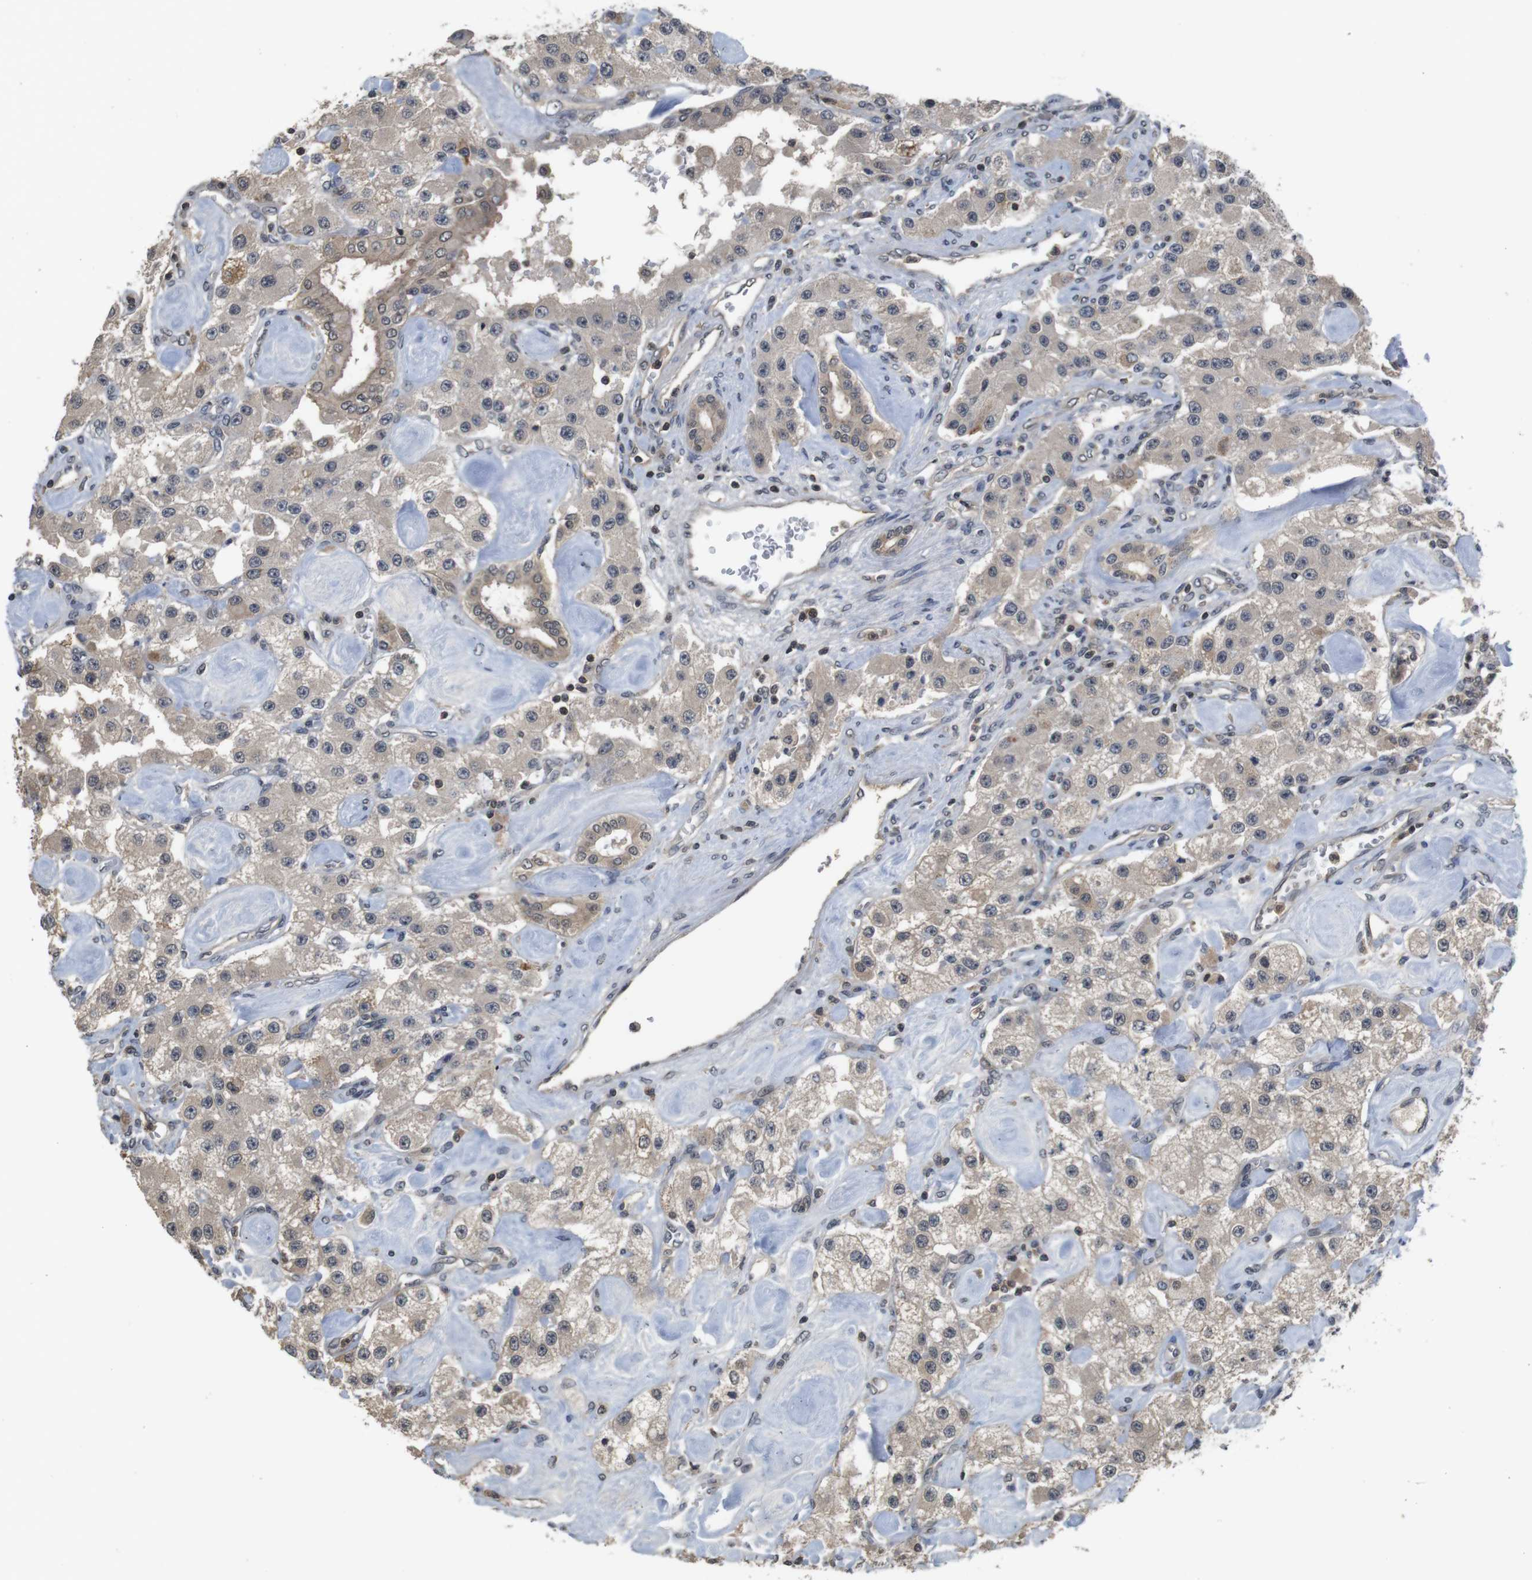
{"staining": {"intensity": "weak", "quantity": "<25%", "location": "cytoplasmic/membranous"}, "tissue": "carcinoid", "cell_type": "Tumor cells", "image_type": "cancer", "snomed": [{"axis": "morphology", "description": "Carcinoid, malignant, NOS"}, {"axis": "topography", "description": "Pancreas"}], "caption": "This is a image of IHC staining of carcinoid, which shows no positivity in tumor cells.", "gene": "FADD", "patient": {"sex": "male", "age": 41}}